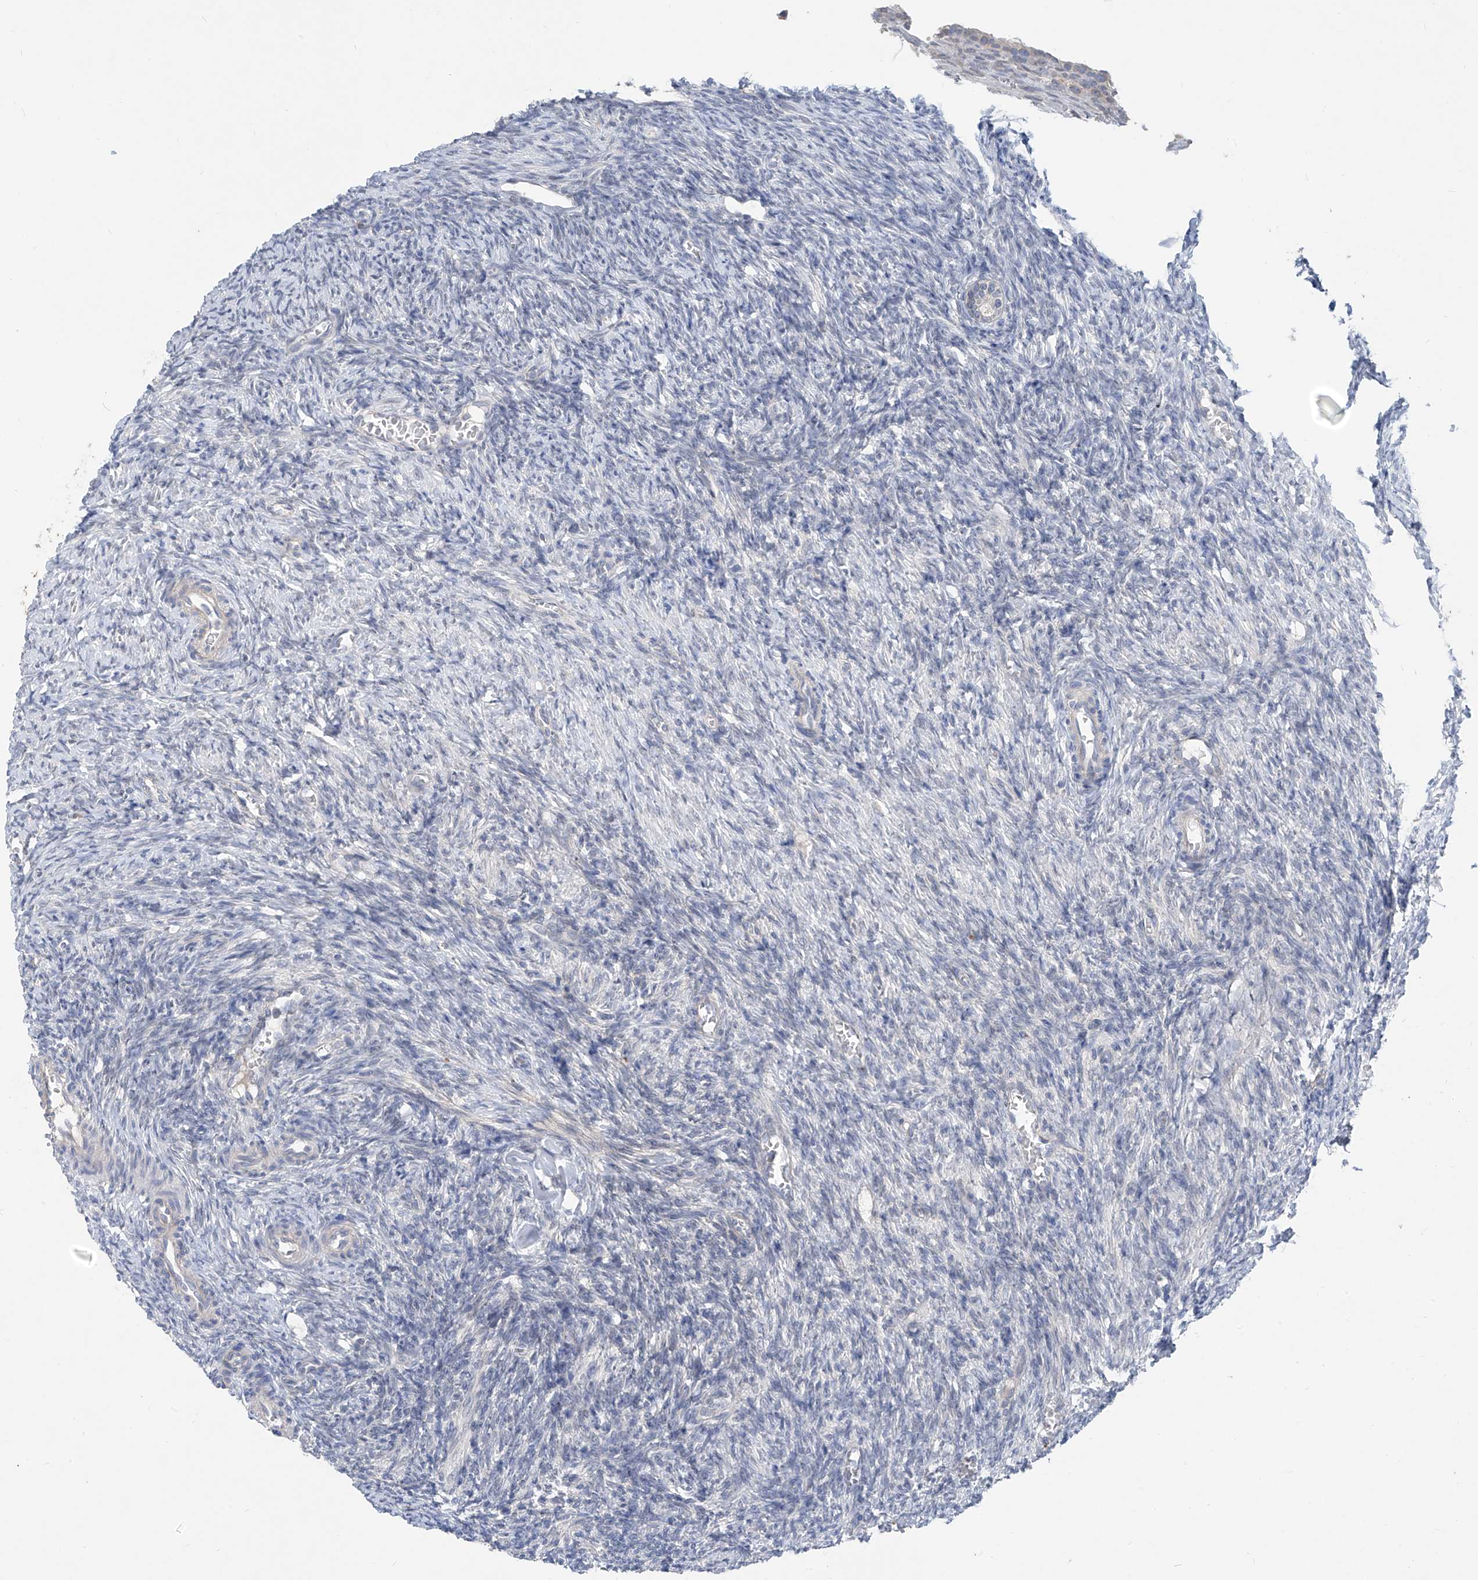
{"staining": {"intensity": "negative", "quantity": "none", "location": "none"}, "tissue": "ovary", "cell_type": "Ovarian stroma cells", "image_type": "normal", "snomed": [{"axis": "morphology", "description": "Normal tissue, NOS"}, {"axis": "topography", "description": "Ovary"}], "caption": "Ovarian stroma cells show no significant protein positivity in benign ovary.", "gene": "KRTAP25", "patient": {"sex": "female", "age": 27}}